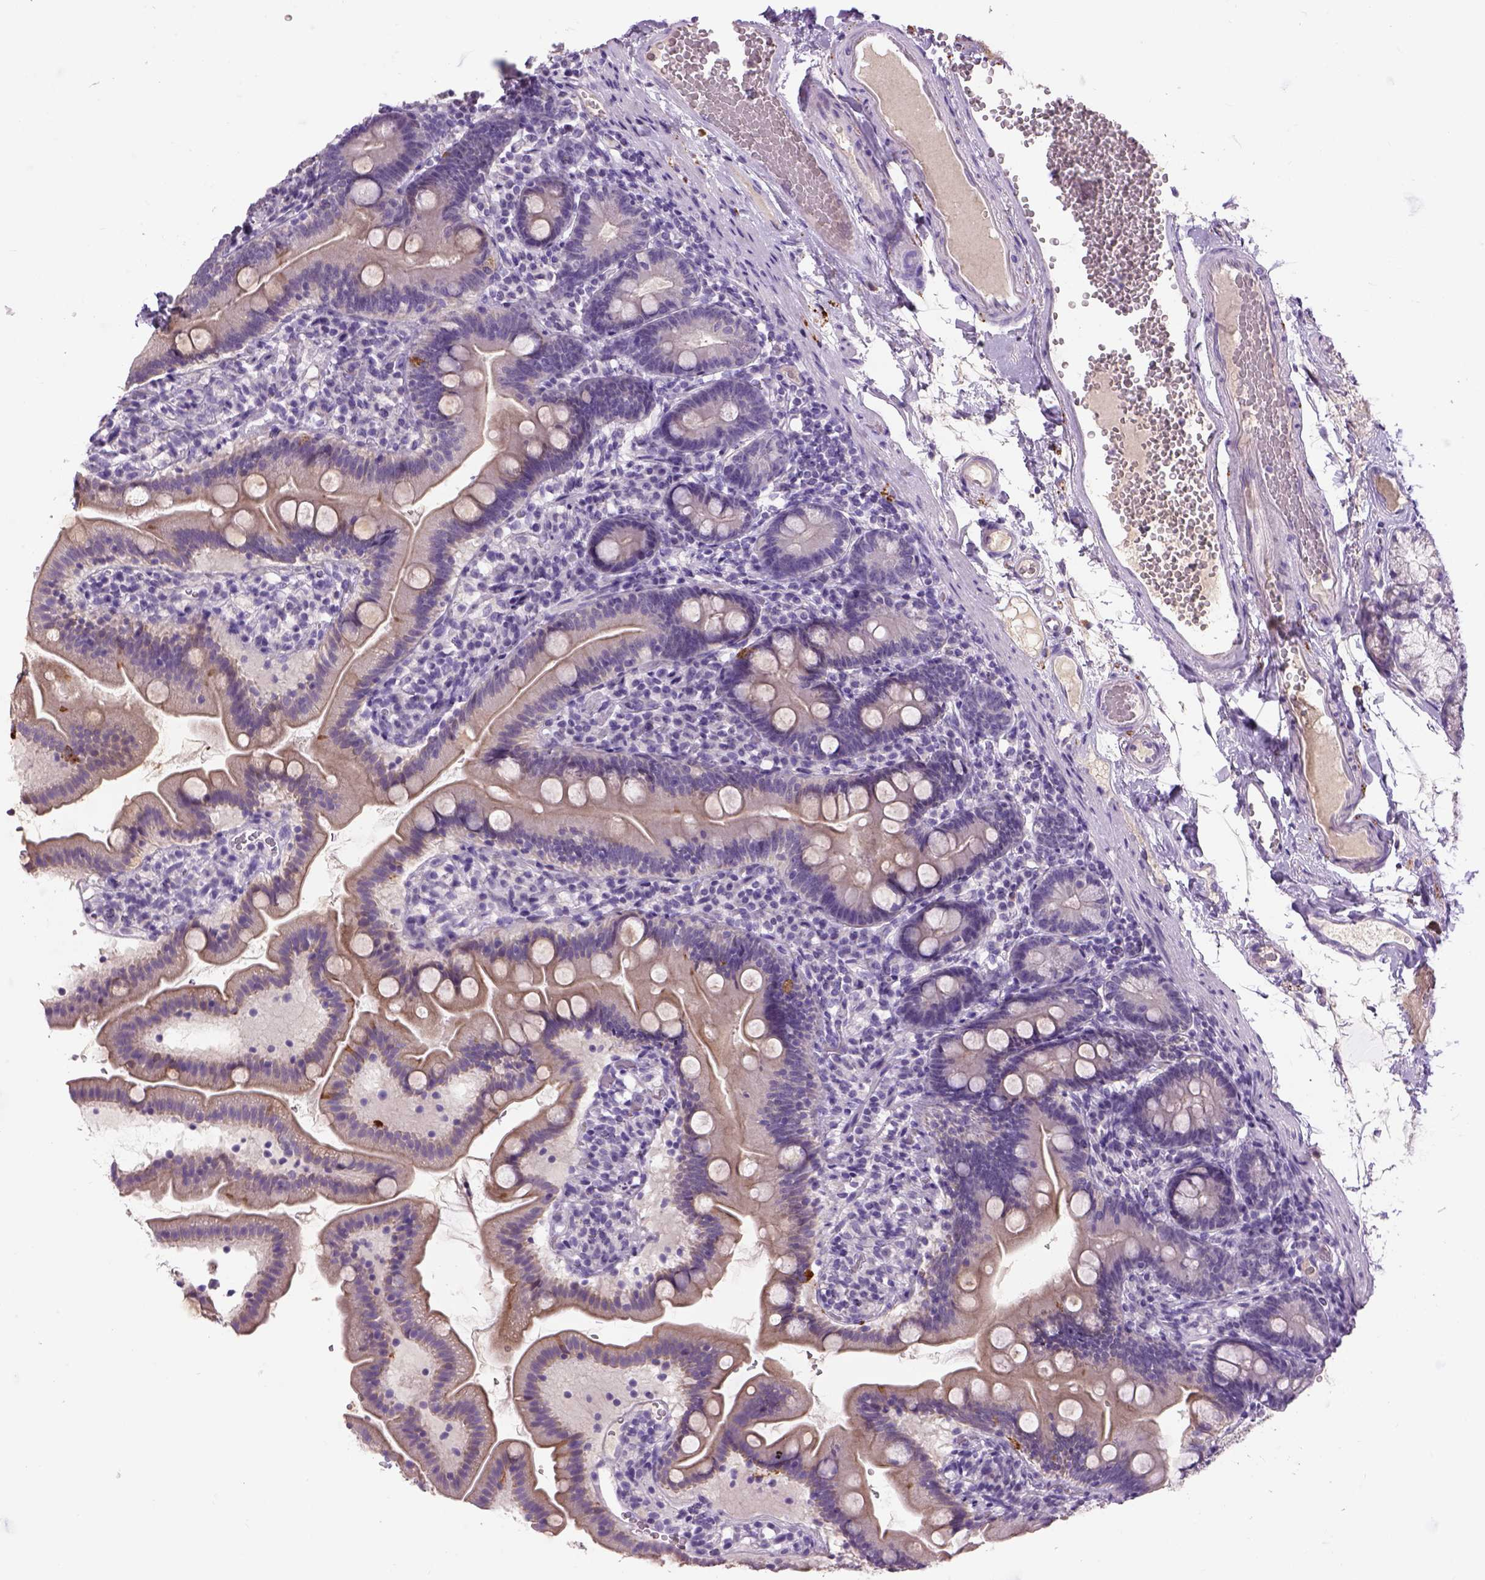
{"staining": {"intensity": "weak", "quantity": "25%-75%", "location": "cytoplasmic/membranous"}, "tissue": "duodenum", "cell_type": "Glandular cells", "image_type": "normal", "snomed": [{"axis": "morphology", "description": "Normal tissue, NOS"}, {"axis": "topography", "description": "Duodenum"}], "caption": "Immunohistochemistry of normal human duodenum displays low levels of weak cytoplasmic/membranous expression in about 25%-75% of glandular cells. (Stains: DAB (3,3'-diaminobenzidine) in brown, nuclei in blue, Microscopy: brightfield microscopy at high magnification).", "gene": "DBH", "patient": {"sex": "female", "age": 67}}